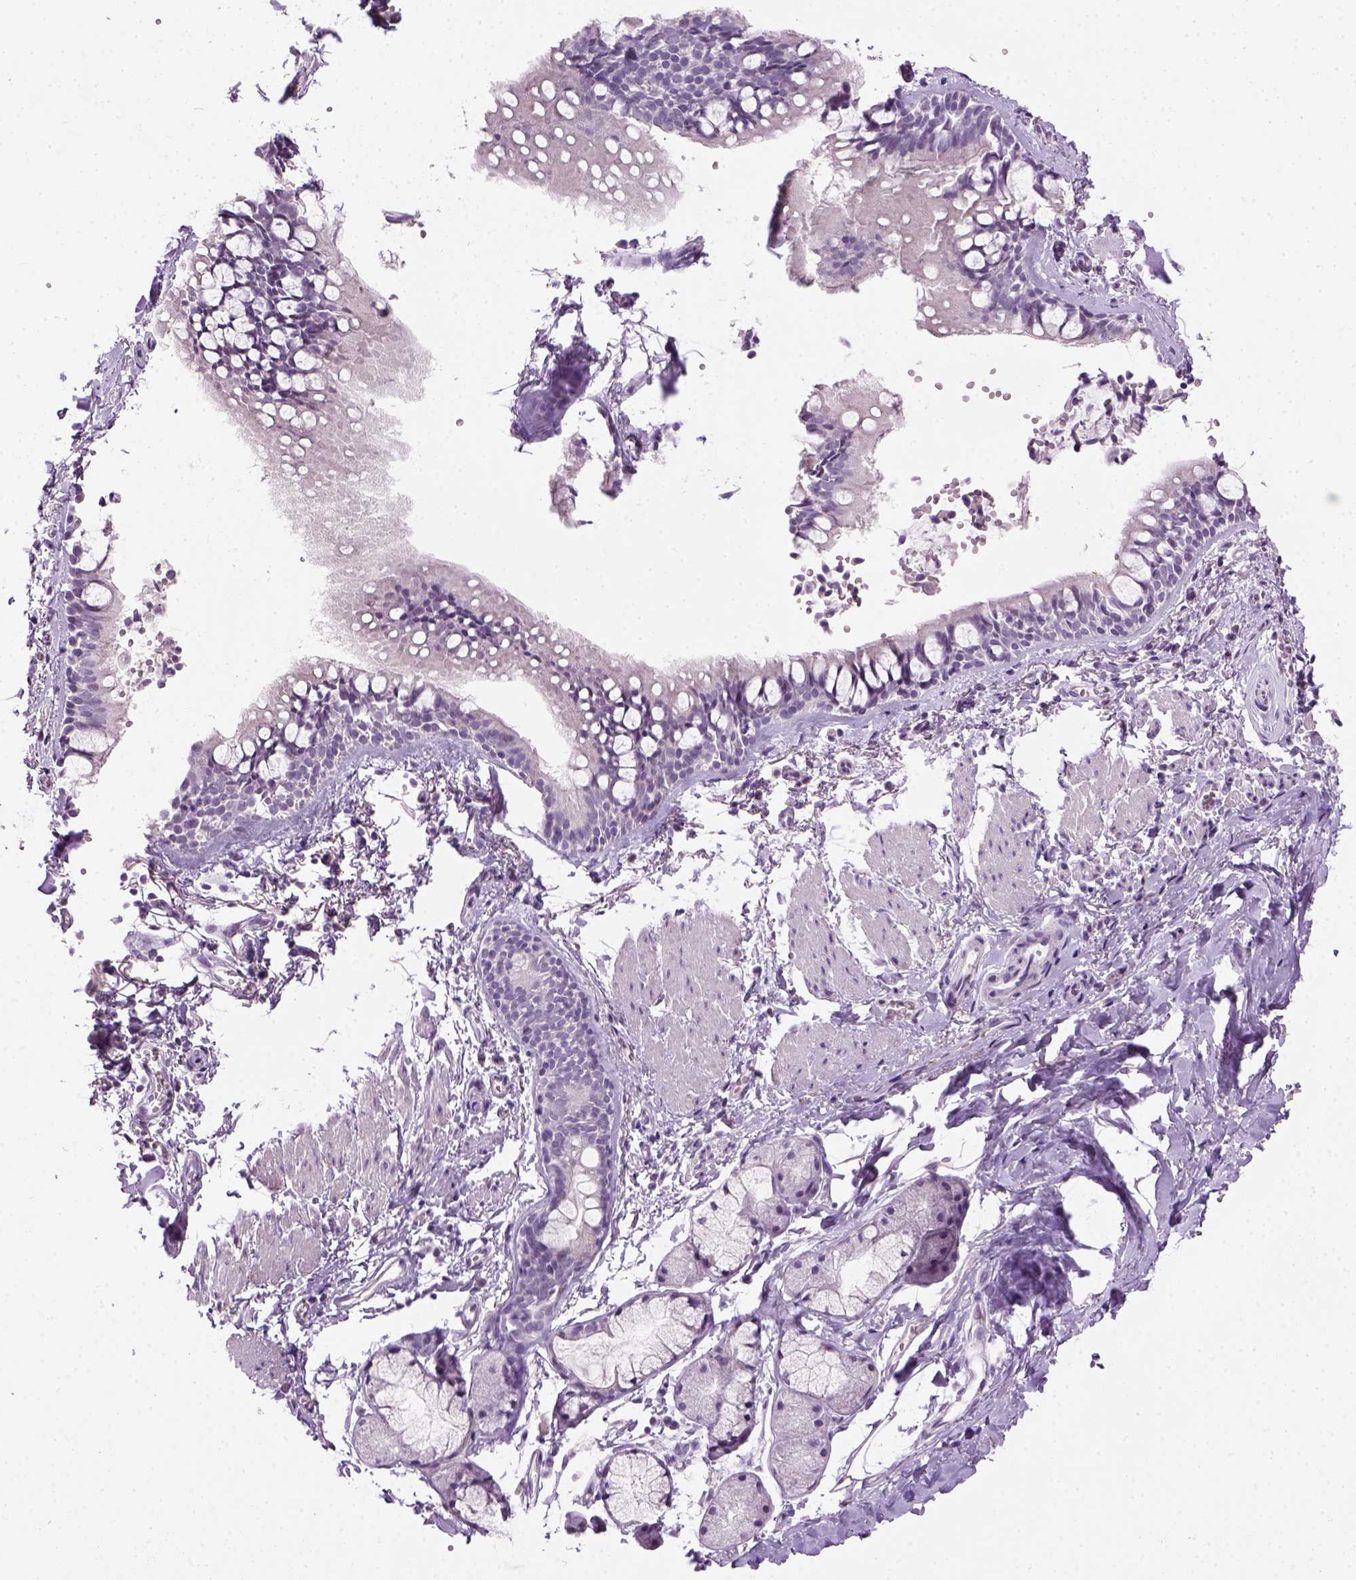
{"staining": {"intensity": "negative", "quantity": "none", "location": "none"}, "tissue": "bronchus", "cell_type": "Respiratory epithelial cells", "image_type": "normal", "snomed": [{"axis": "morphology", "description": "Normal tissue, NOS"}, {"axis": "topography", "description": "Bronchus"}], "caption": "High magnification brightfield microscopy of normal bronchus stained with DAB (3,3'-diaminobenzidine) (brown) and counterstained with hematoxylin (blue): respiratory epithelial cells show no significant positivity. The staining was performed using DAB to visualize the protein expression in brown, while the nuclei were stained in blue with hematoxylin (Magnification: 20x).", "gene": "GABRB2", "patient": {"sex": "female", "age": 59}}